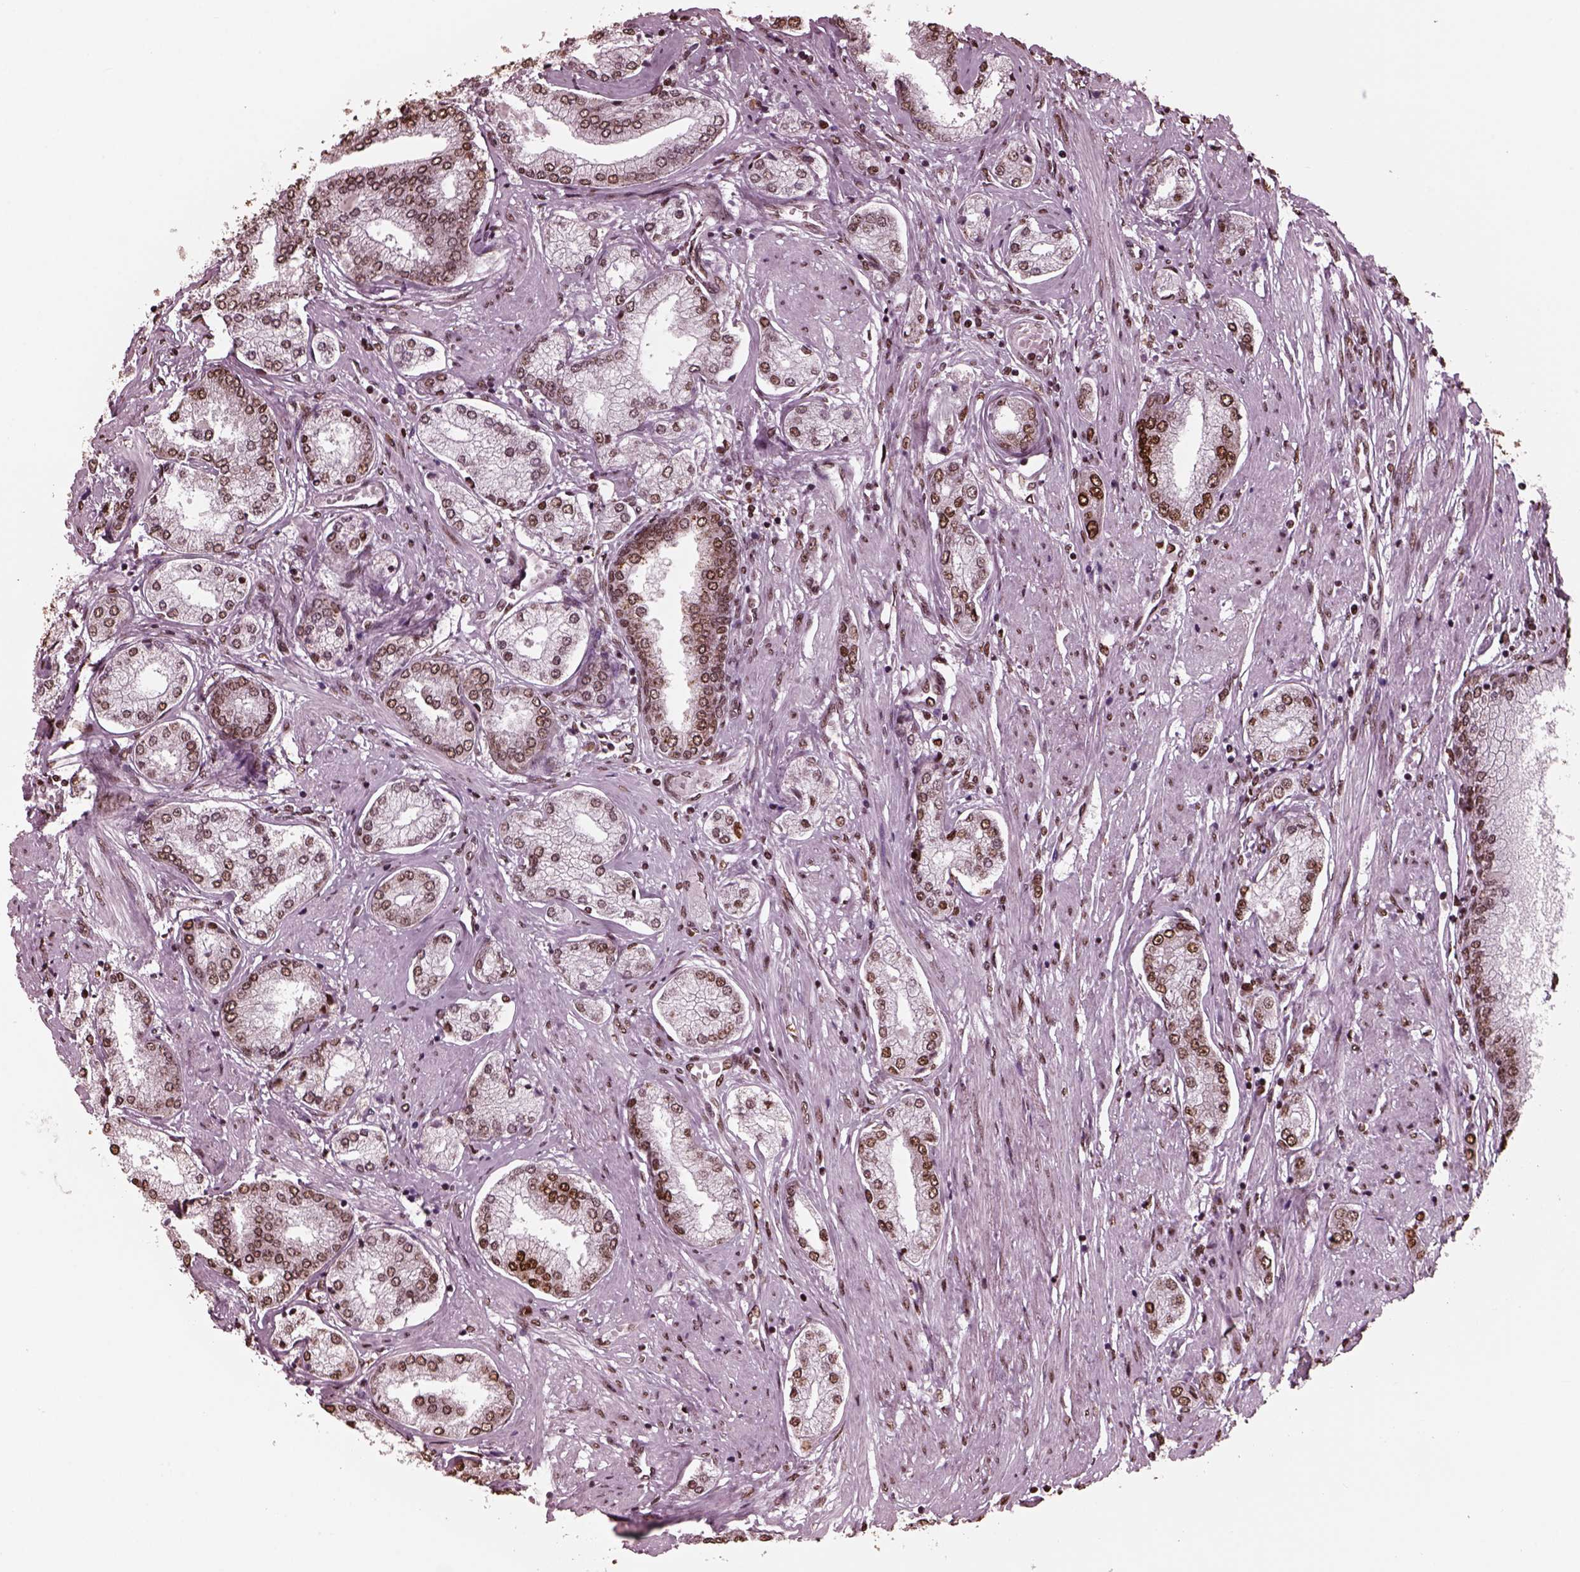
{"staining": {"intensity": "moderate", "quantity": "25%-75%", "location": "nuclear"}, "tissue": "prostate cancer", "cell_type": "Tumor cells", "image_type": "cancer", "snomed": [{"axis": "morphology", "description": "Adenocarcinoma, NOS"}, {"axis": "topography", "description": "Prostate"}], "caption": "A high-resolution histopathology image shows immunohistochemistry (IHC) staining of prostate cancer, which displays moderate nuclear expression in about 25%-75% of tumor cells.", "gene": "NSD1", "patient": {"sex": "male", "age": 63}}